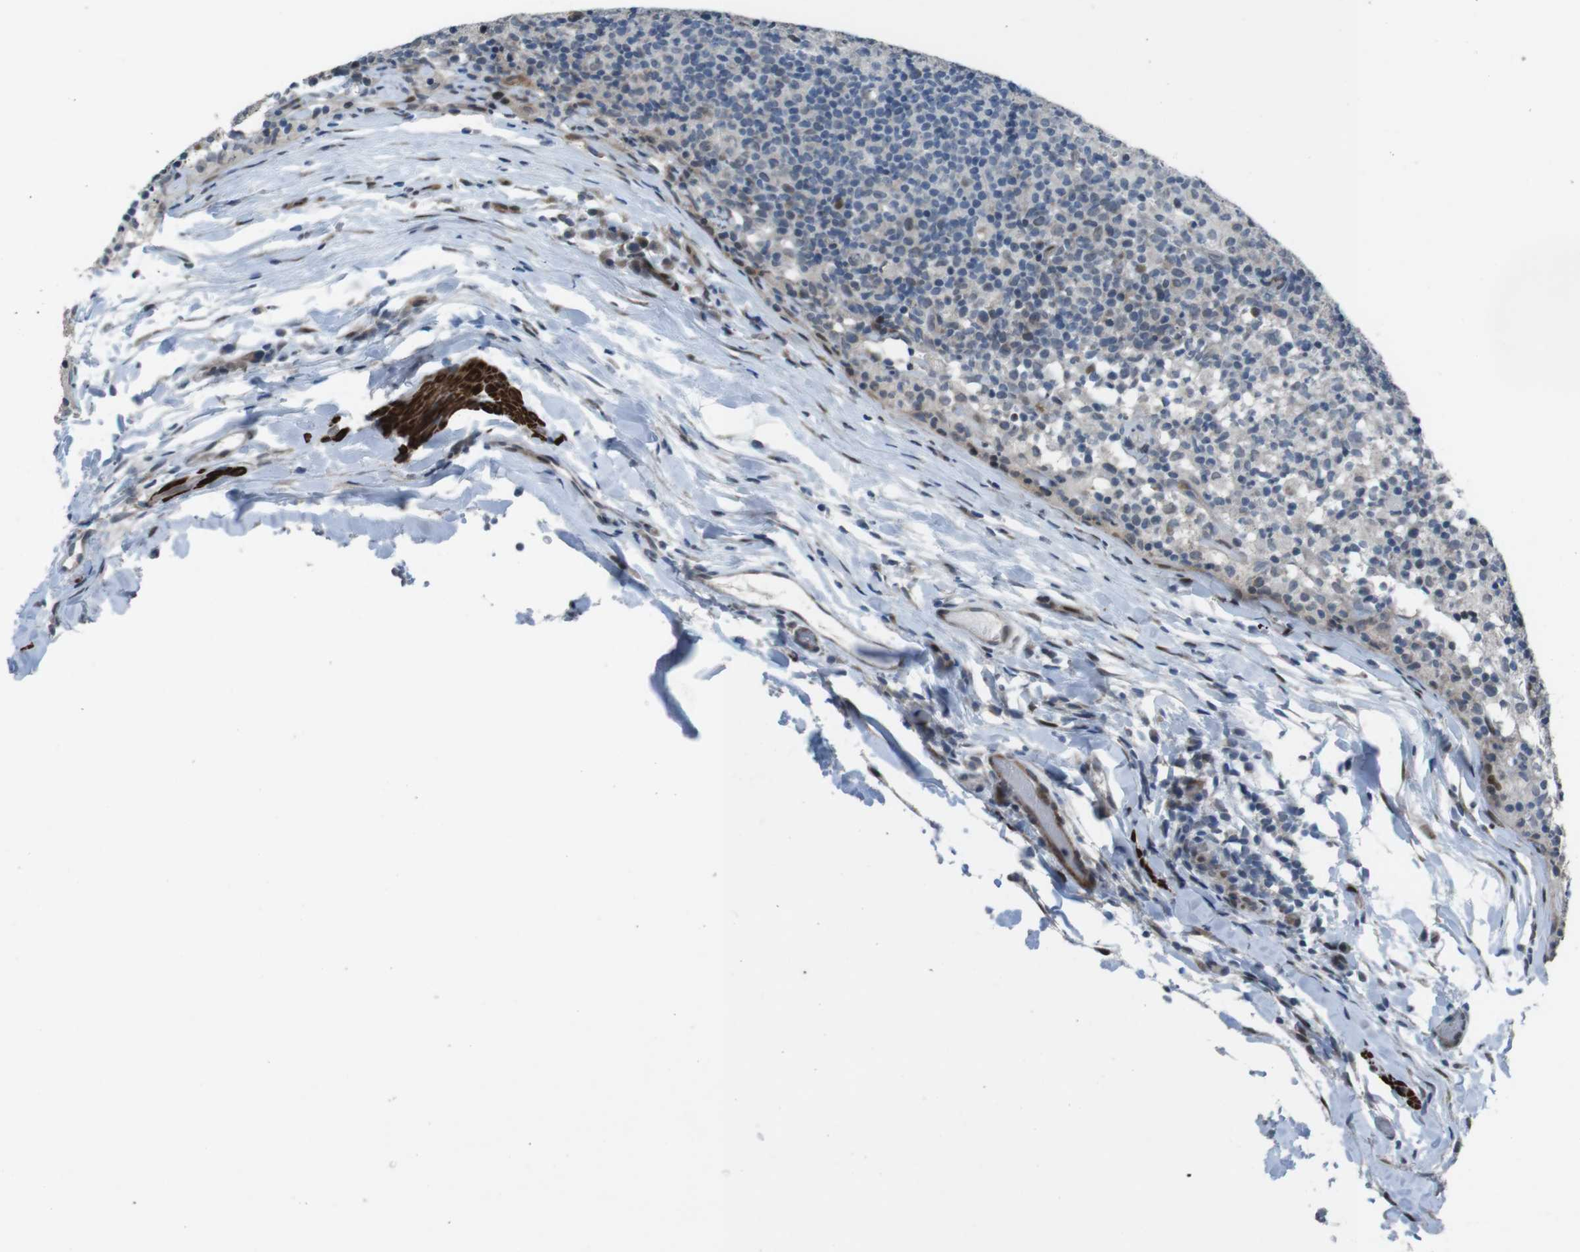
{"staining": {"intensity": "weak", "quantity": "<25%", "location": "nuclear"}, "tissue": "lymph node", "cell_type": "Germinal center cells", "image_type": "normal", "snomed": [{"axis": "morphology", "description": "Normal tissue, NOS"}, {"axis": "morphology", "description": "Inflammation, NOS"}, {"axis": "topography", "description": "Lymph node"}], "caption": "IHC histopathology image of normal lymph node: lymph node stained with DAB reveals no significant protein expression in germinal center cells. (DAB immunohistochemistry with hematoxylin counter stain).", "gene": "PBRM1", "patient": {"sex": "male", "age": 55}}